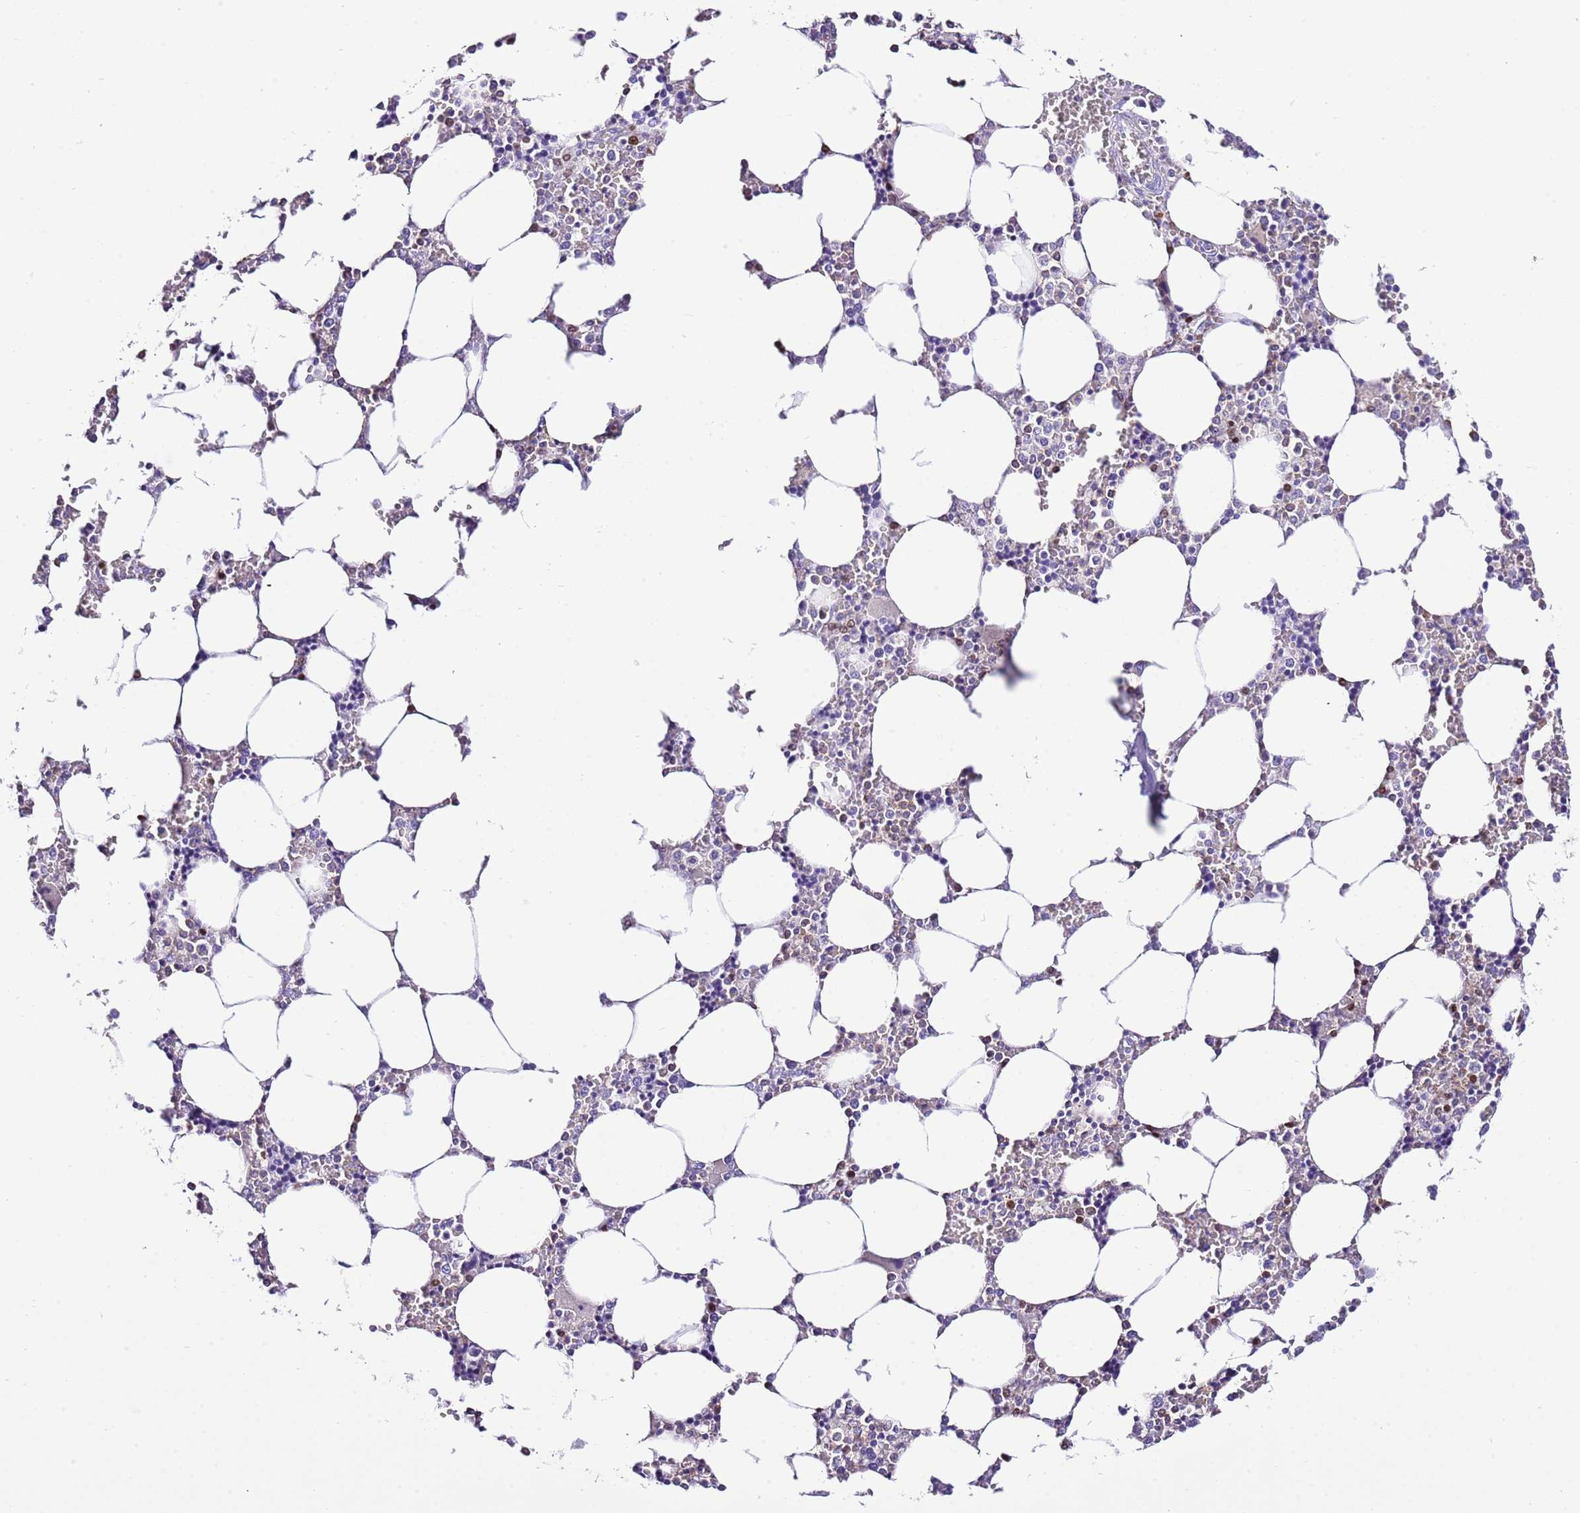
{"staining": {"intensity": "strong", "quantity": "<25%", "location": "nuclear"}, "tissue": "bone marrow", "cell_type": "Hematopoietic cells", "image_type": "normal", "snomed": [{"axis": "morphology", "description": "Normal tissue, NOS"}, {"axis": "topography", "description": "Bone marrow"}], "caption": "A high-resolution micrograph shows immunohistochemistry (IHC) staining of unremarkable bone marrow, which displays strong nuclear expression in approximately <25% of hematopoietic cells.", "gene": "BHLHA15", "patient": {"sex": "male", "age": 64}}